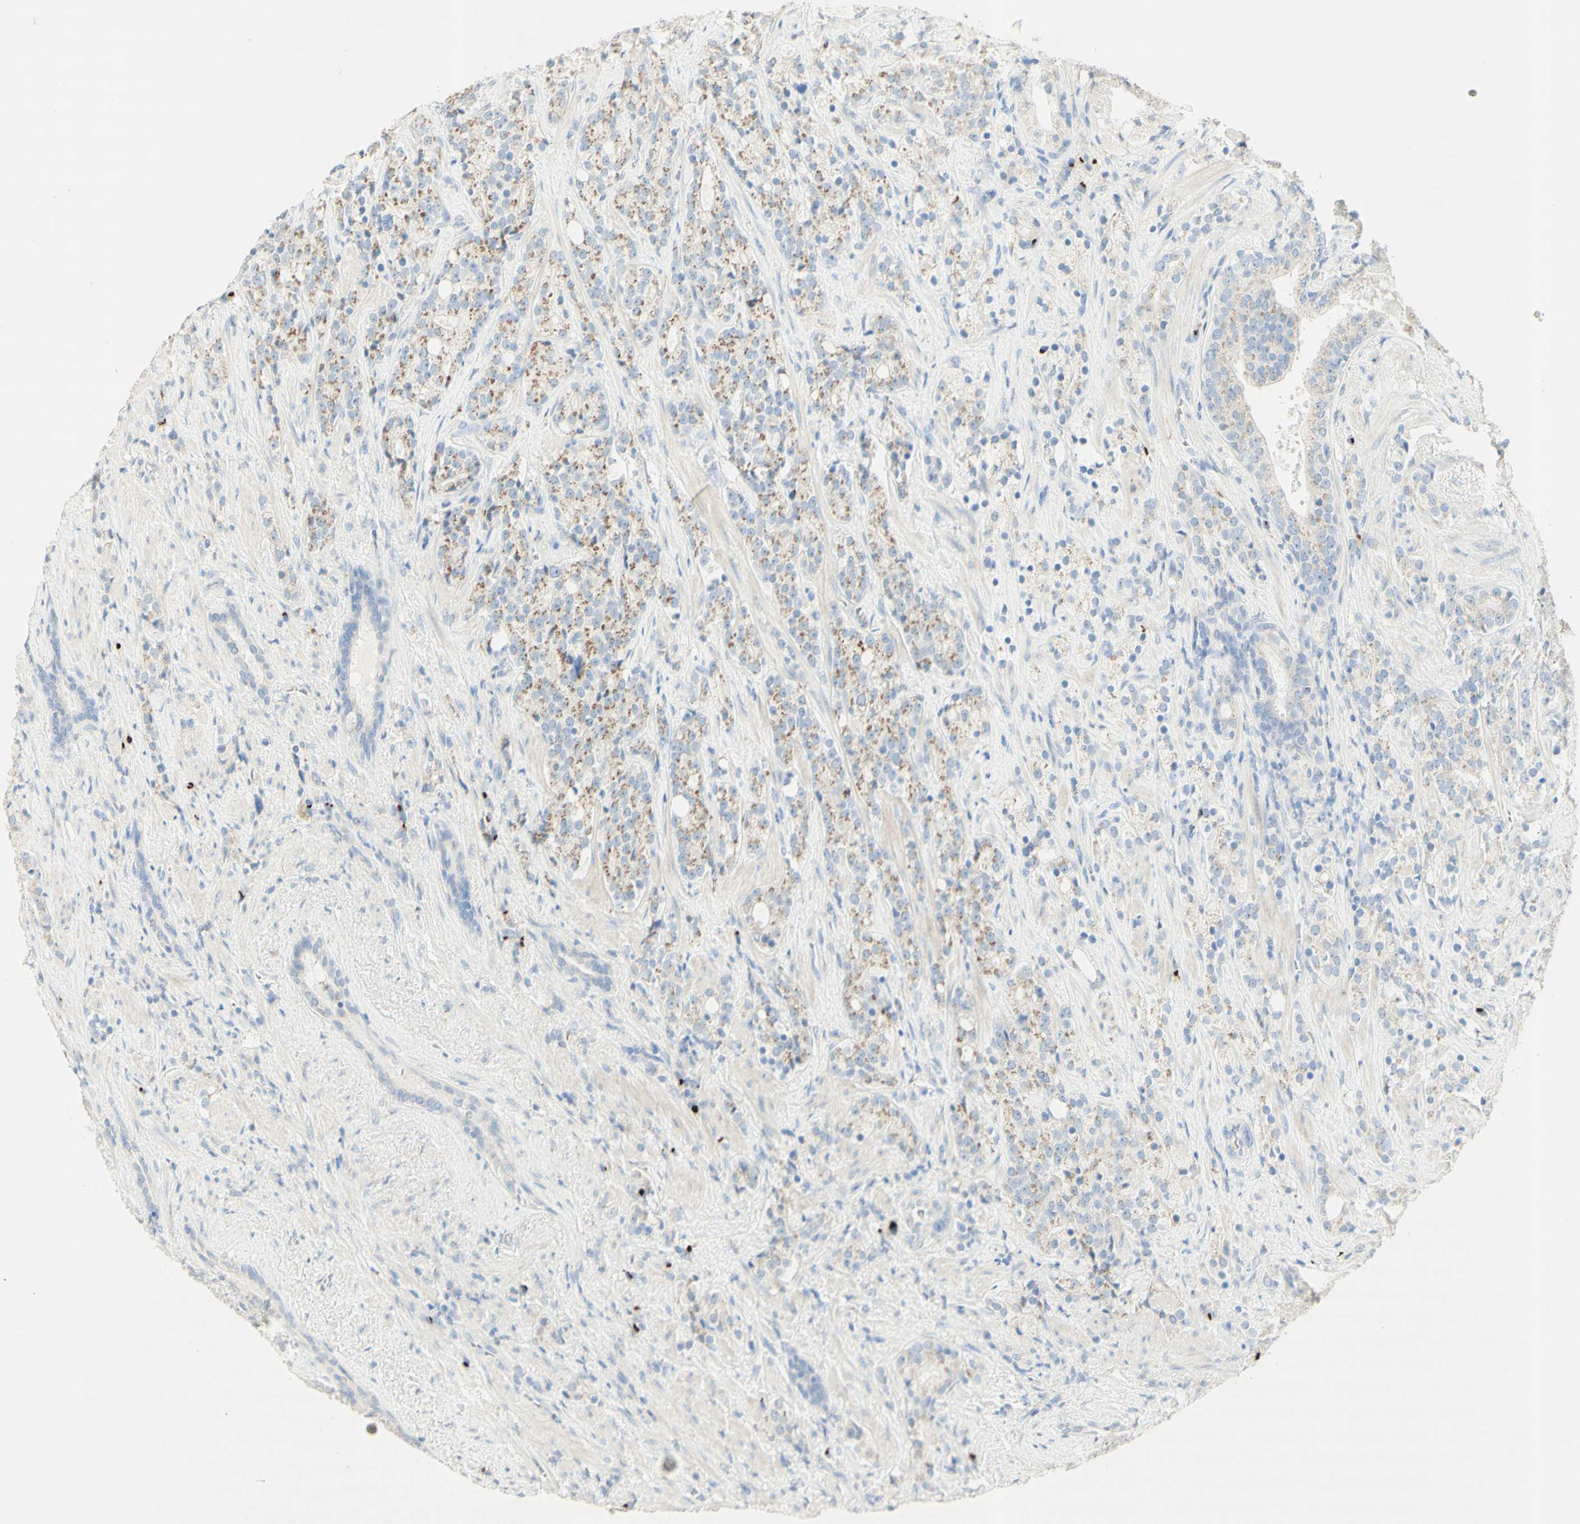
{"staining": {"intensity": "moderate", "quantity": "25%-75%", "location": "cytoplasmic/membranous"}, "tissue": "prostate cancer", "cell_type": "Tumor cells", "image_type": "cancer", "snomed": [{"axis": "morphology", "description": "Adenocarcinoma, High grade"}, {"axis": "topography", "description": "Prostate"}], "caption": "Prostate cancer (adenocarcinoma (high-grade)) stained with a brown dye shows moderate cytoplasmic/membranous positive staining in about 25%-75% of tumor cells.", "gene": "MANEA", "patient": {"sex": "male", "age": 71}}